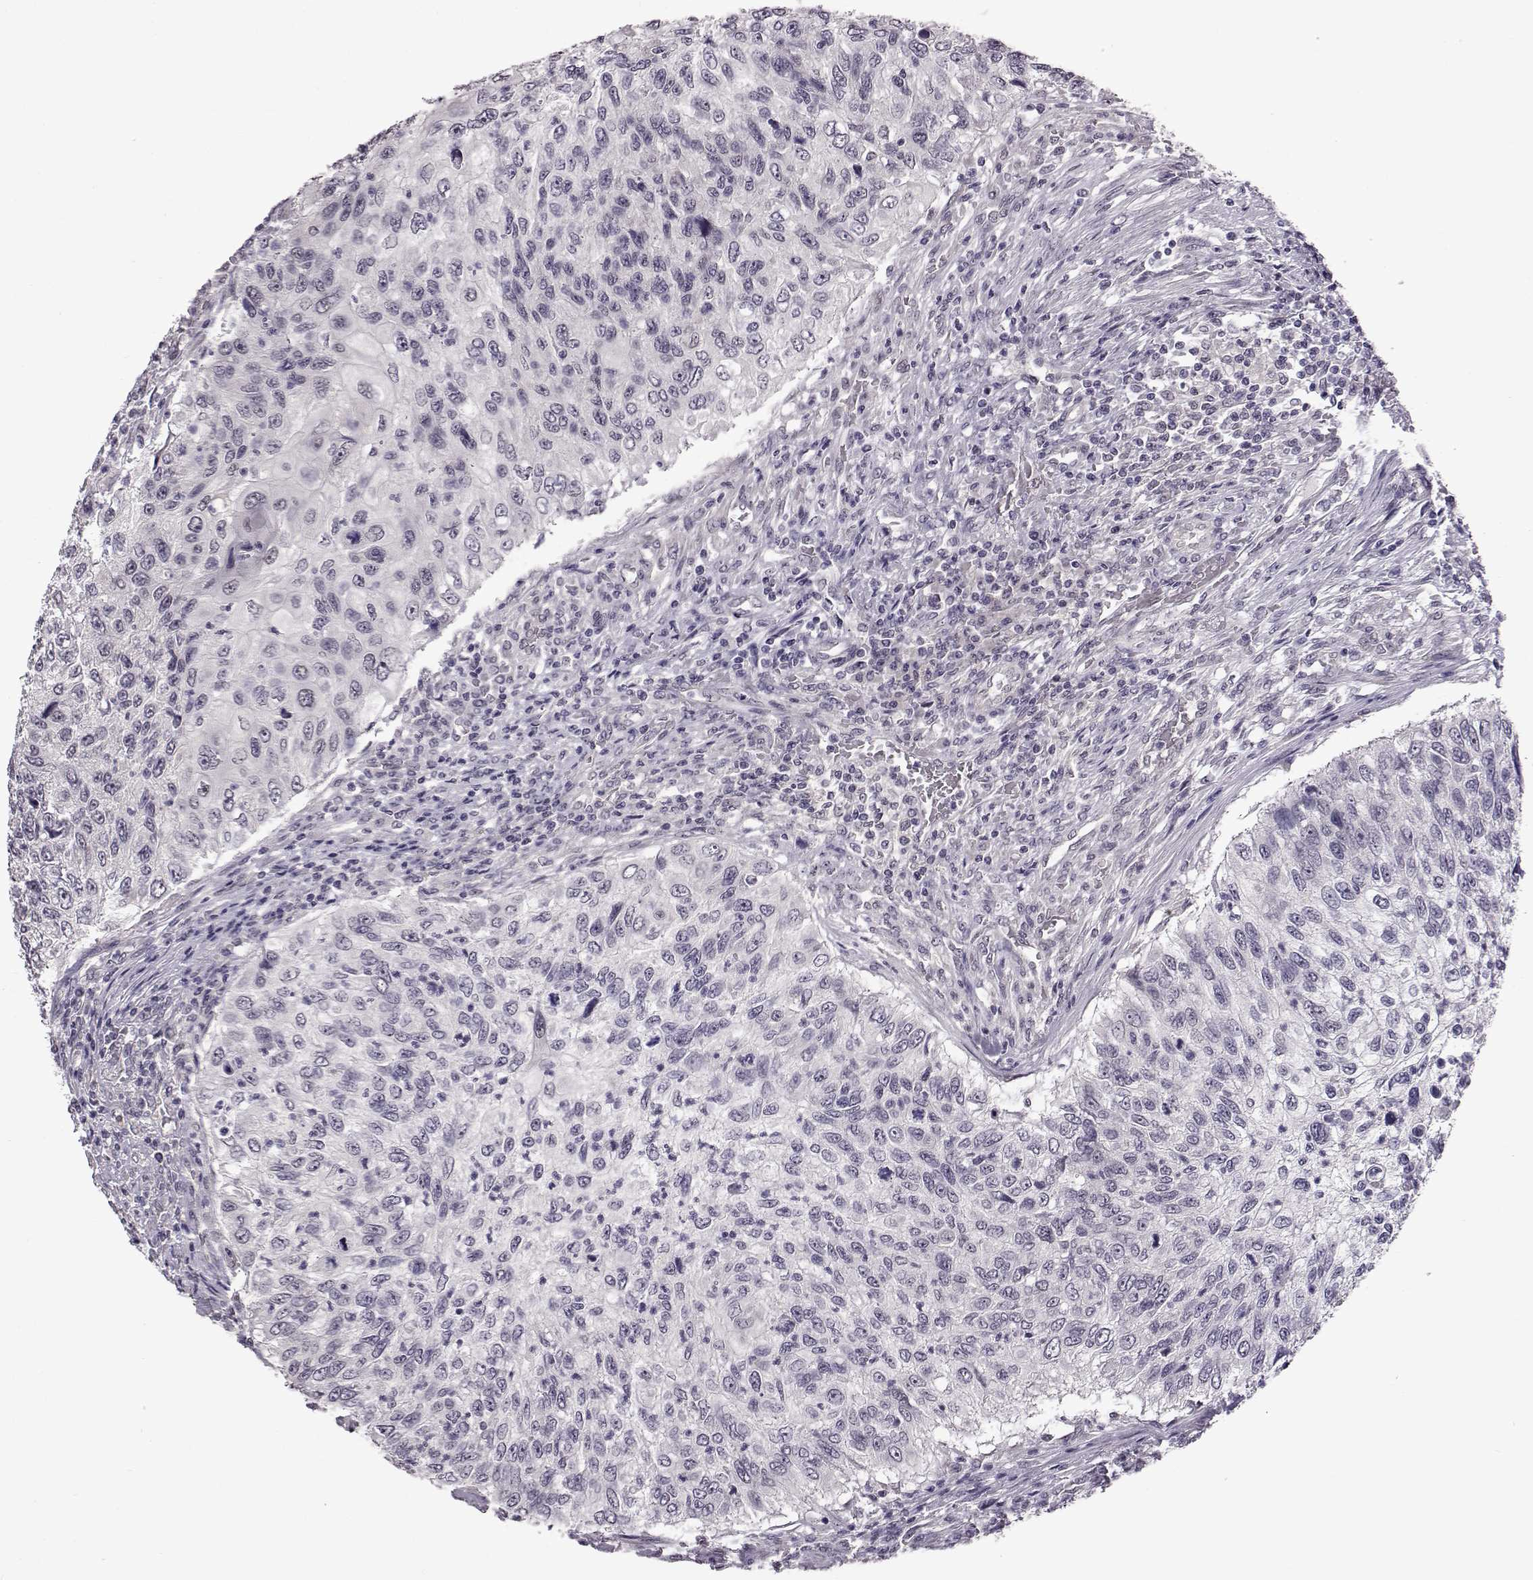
{"staining": {"intensity": "negative", "quantity": "none", "location": "none"}, "tissue": "urothelial cancer", "cell_type": "Tumor cells", "image_type": "cancer", "snomed": [{"axis": "morphology", "description": "Urothelial carcinoma, High grade"}, {"axis": "topography", "description": "Urinary bladder"}], "caption": "Human urothelial carcinoma (high-grade) stained for a protein using immunohistochemistry shows no staining in tumor cells.", "gene": "C10orf62", "patient": {"sex": "female", "age": 60}}